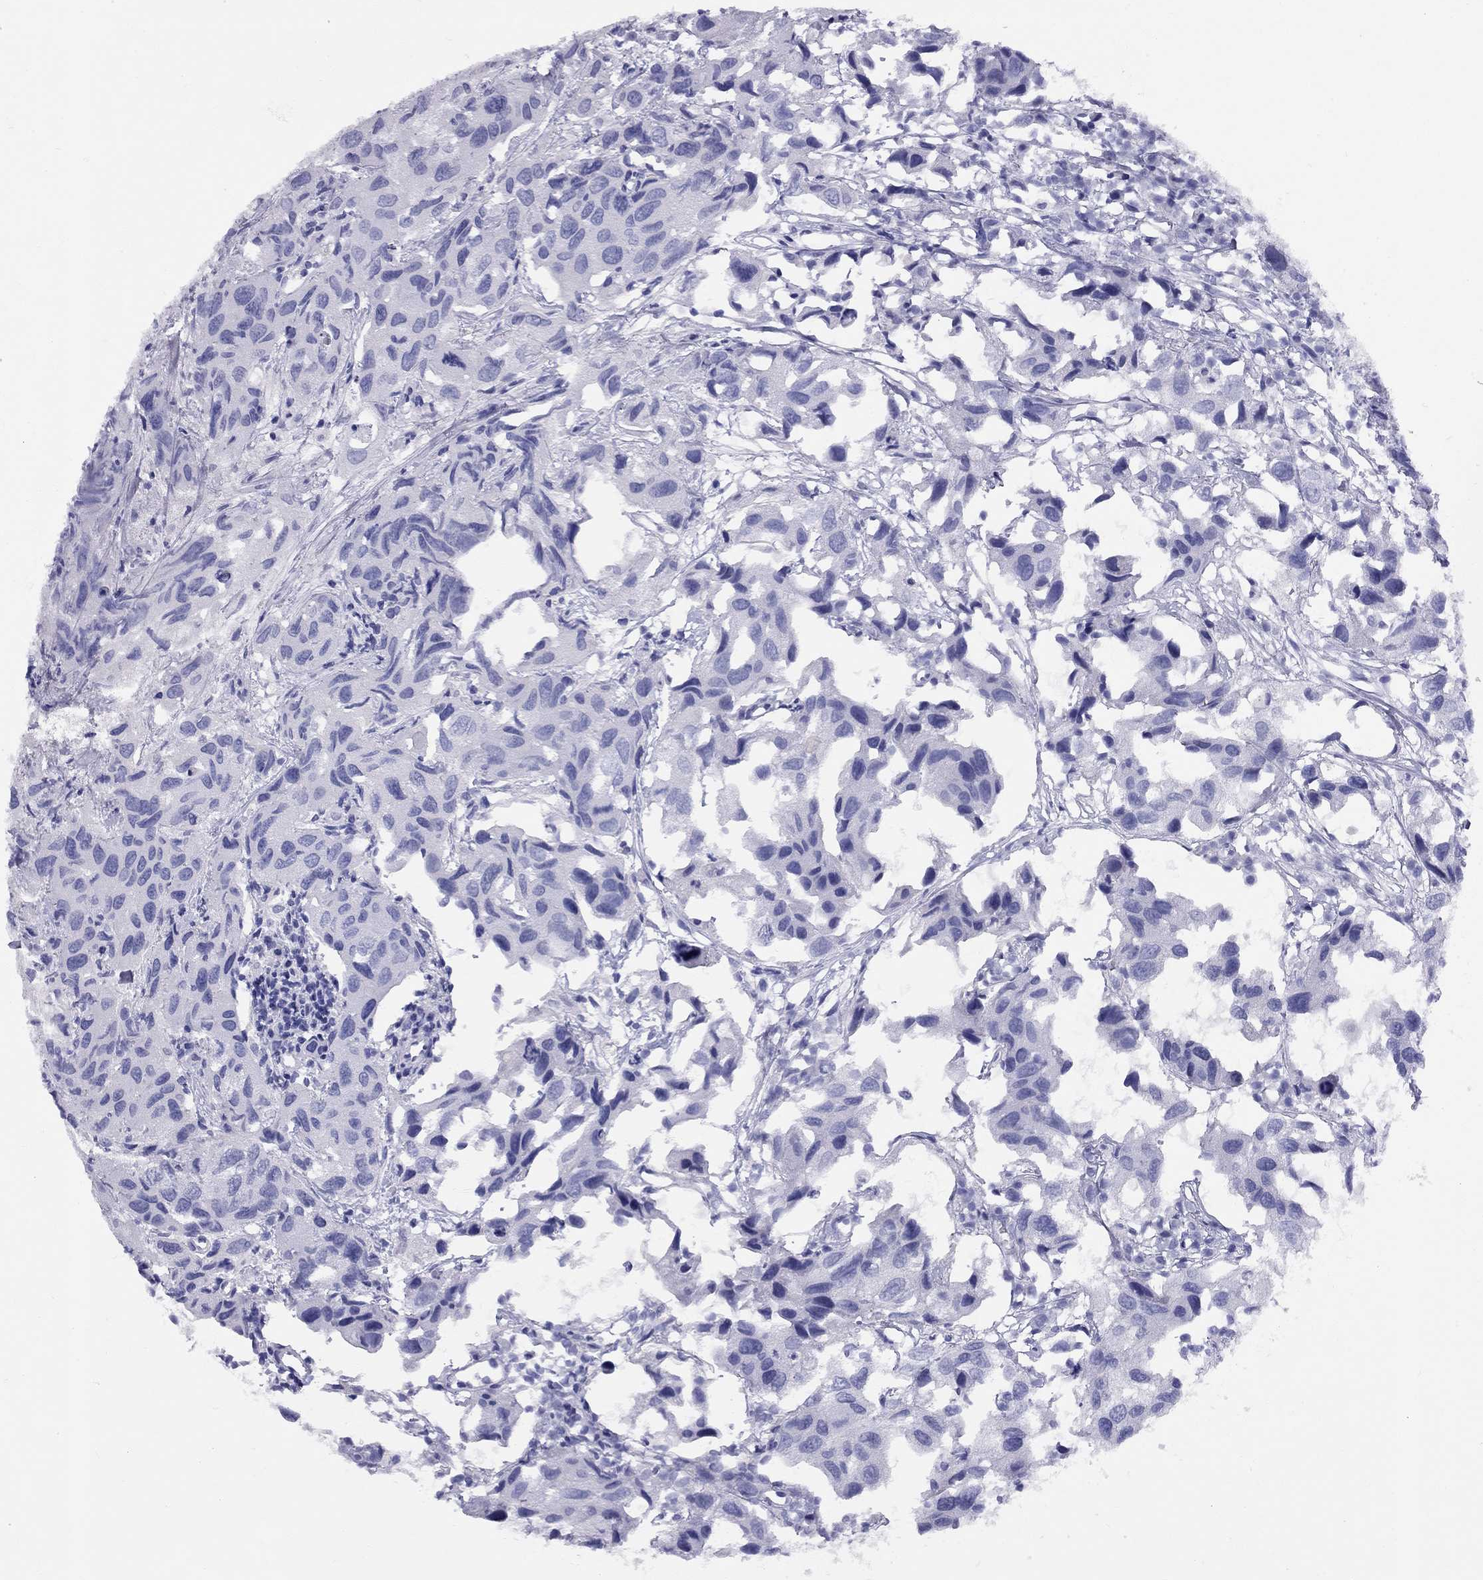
{"staining": {"intensity": "negative", "quantity": "none", "location": "none"}, "tissue": "urothelial cancer", "cell_type": "Tumor cells", "image_type": "cancer", "snomed": [{"axis": "morphology", "description": "Urothelial carcinoma, High grade"}, {"axis": "topography", "description": "Urinary bladder"}], "caption": "IHC photomicrograph of urothelial cancer stained for a protein (brown), which displays no staining in tumor cells.", "gene": "FSCN3", "patient": {"sex": "male", "age": 79}}